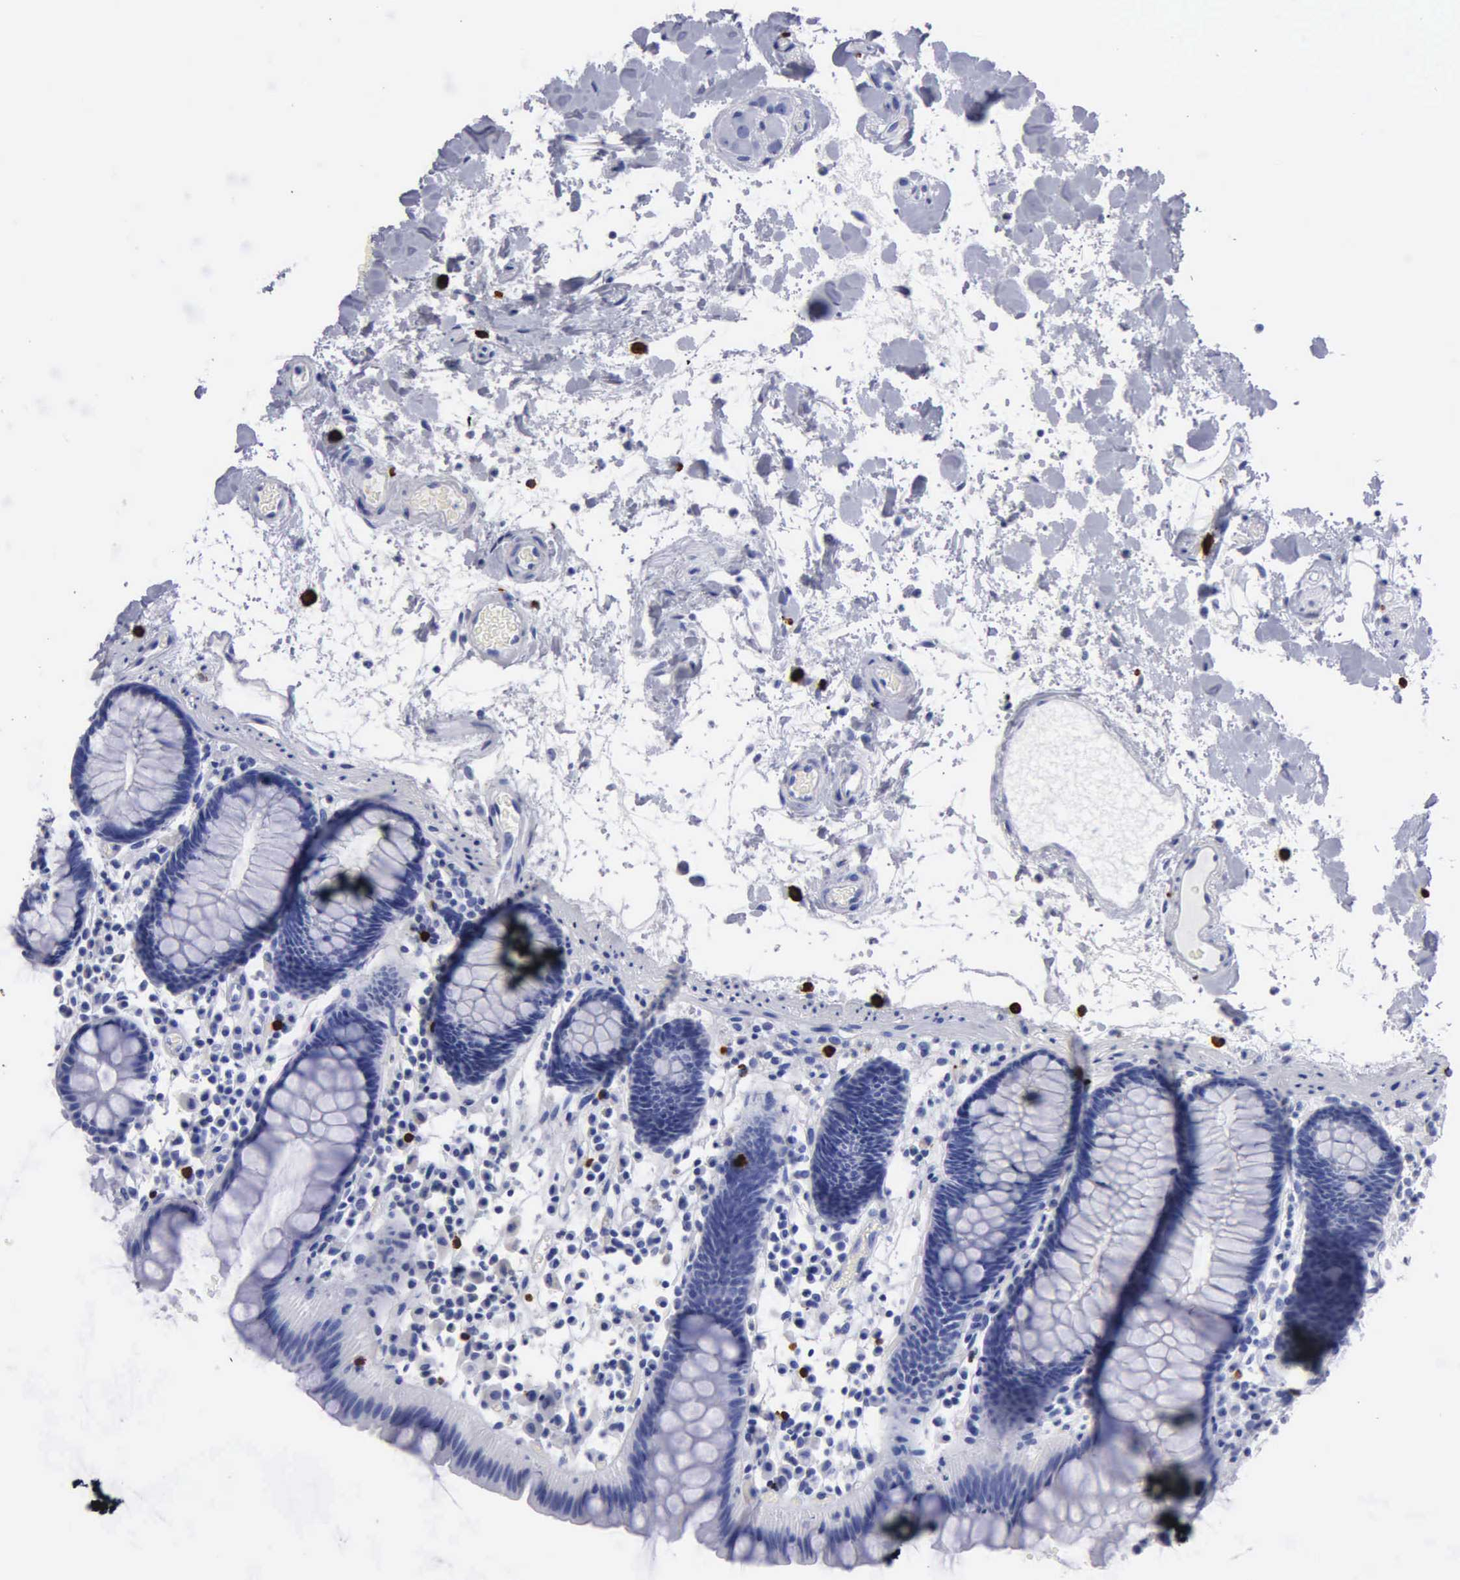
{"staining": {"intensity": "negative", "quantity": "none", "location": "none"}, "tissue": "colon", "cell_type": "Endothelial cells", "image_type": "normal", "snomed": [{"axis": "morphology", "description": "Normal tissue, NOS"}, {"axis": "topography", "description": "Colon"}], "caption": "Human colon stained for a protein using immunohistochemistry demonstrates no staining in endothelial cells.", "gene": "CTSG", "patient": {"sex": "female", "age": 78}}